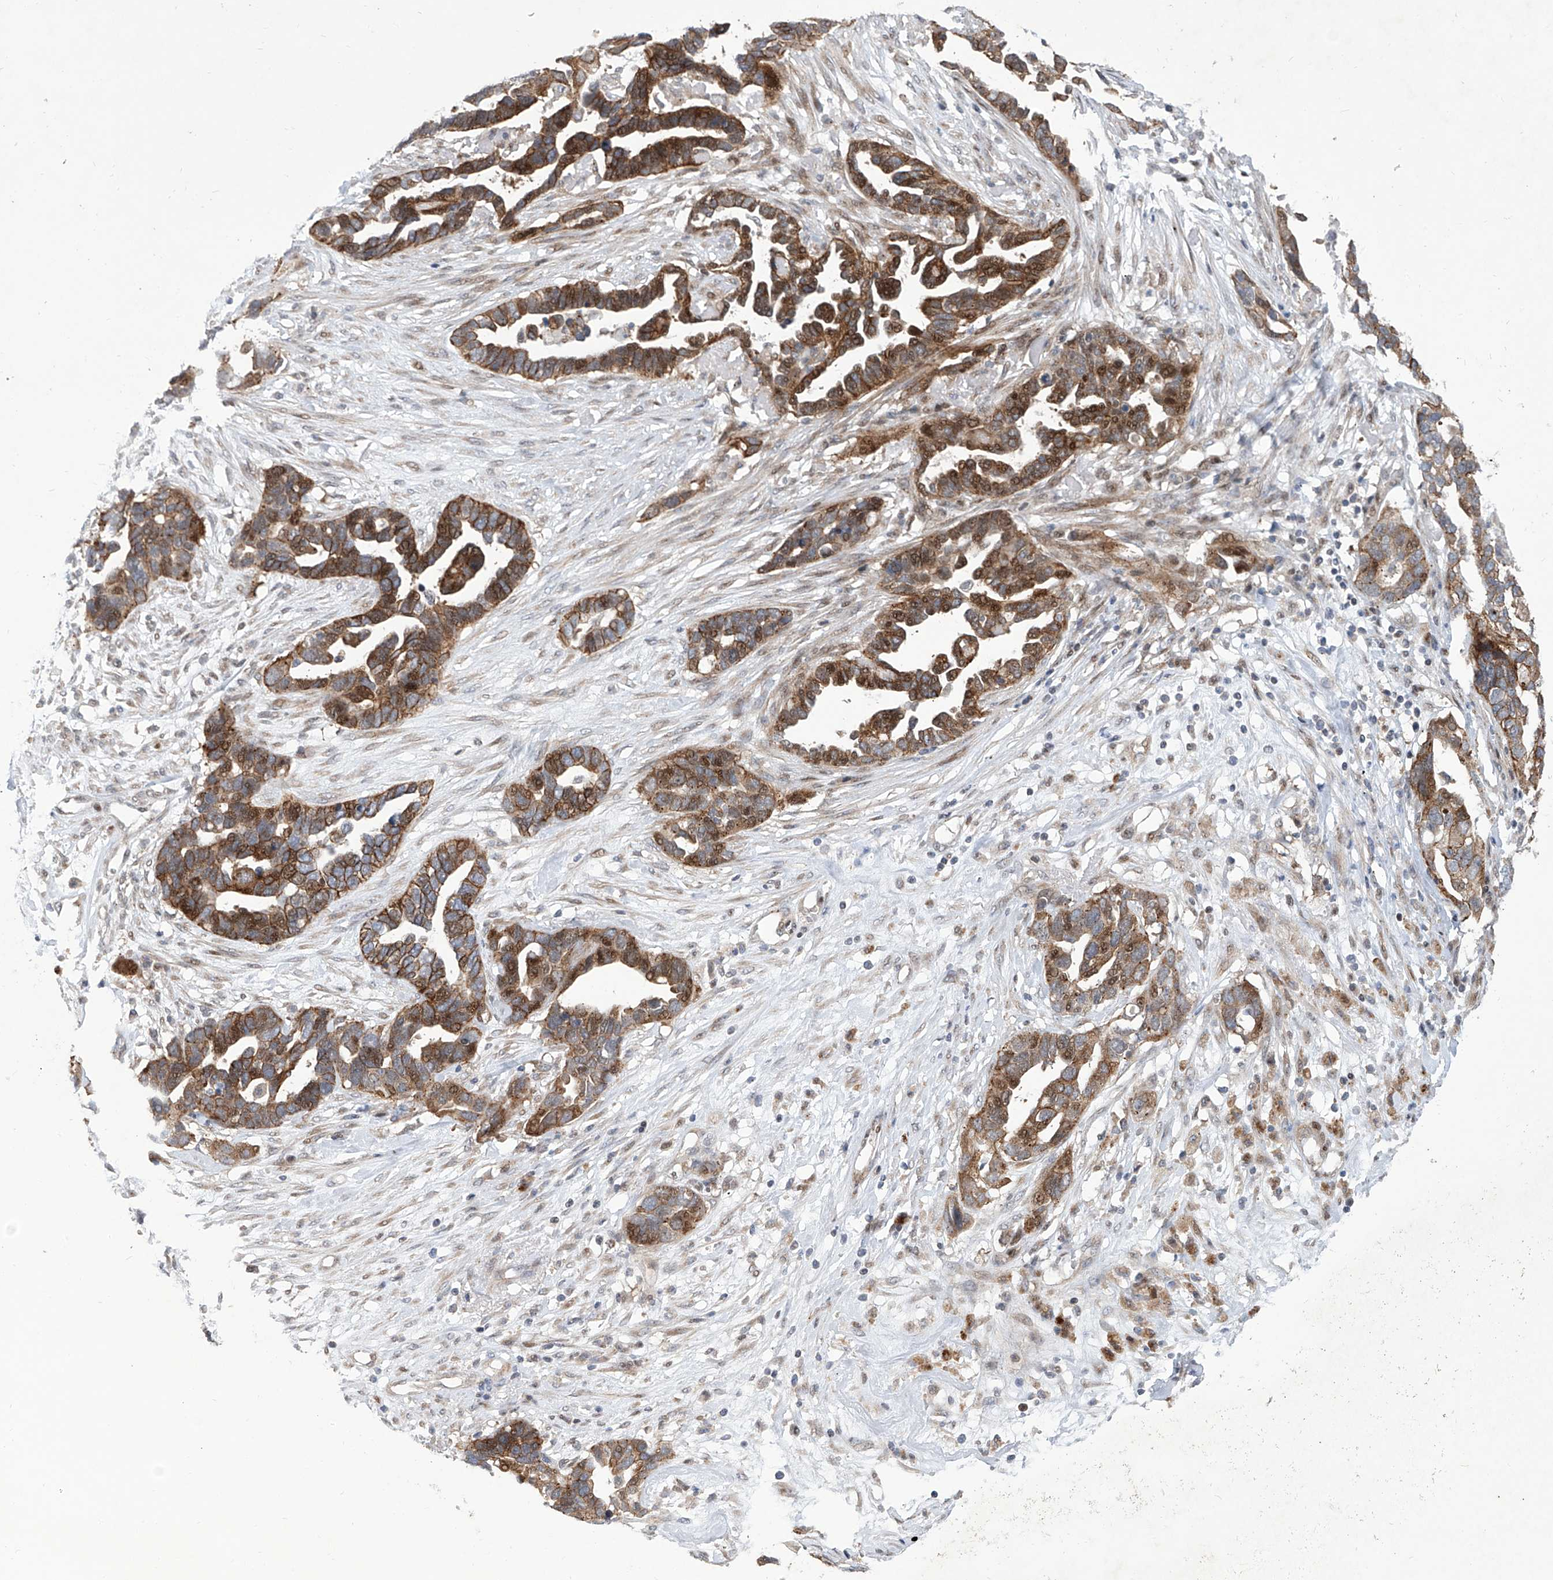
{"staining": {"intensity": "moderate", "quantity": ">75%", "location": "cytoplasmic/membranous"}, "tissue": "ovarian cancer", "cell_type": "Tumor cells", "image_type": "cancer", "snomed": [{"axis": "morphology", "description": "Cystadenocarcinoma, serous, NOS"}, {"axis": "topography", "description": "Ovary"}], "caption": "Ovarian cancer stained for a protein (brown) shows moderate cytoplasmic/membranous positive expression in about >75% of tumor cells.", "gene": "LRRC1", "patient": {"sex": "female", "age": 54}}